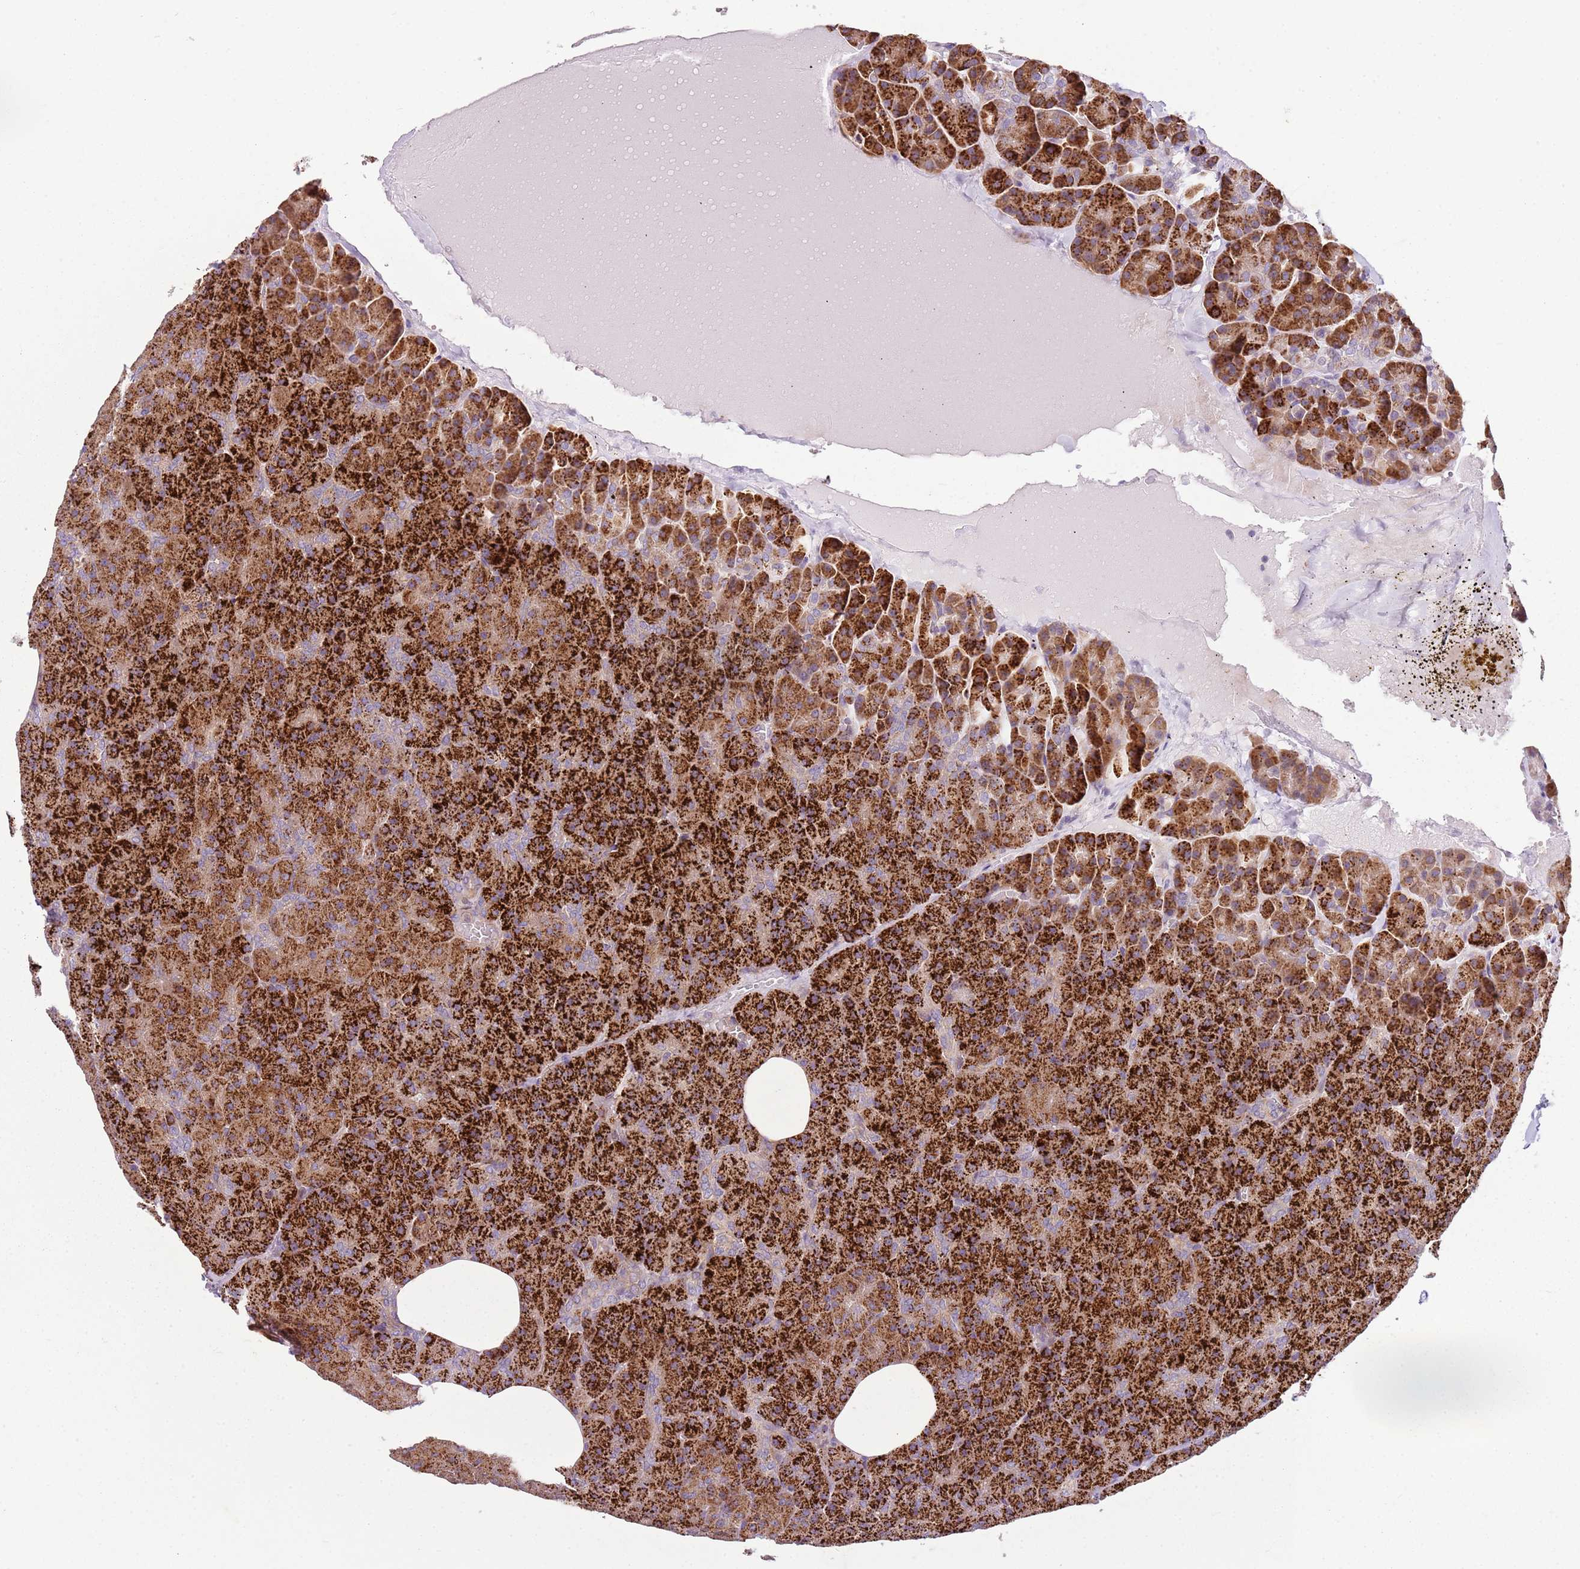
{"staining": {"intensity": "strong", "quantity": ">75%", "location": "cytoplasmic/membranous"}, "tissue": "pancreas", "cell_type": "Exocrine glandular cells", "image_type": "normal", "snomed": [{"axis": "morphology", "description": "Normal tissue, NOS"}, {"axis": "morphology", "description": "Carcinoid, malignant, NOS"}, {"axis": "topography", "description": "Pancreas"}], "caption": "An IHC image of normal tissue is shown. Protein staining in brown highlights strong cytoplasmic/membranous positivity in pancreas within exocrine glandular cells. The protein of interest is stained brown, and the nuclei are stained in blue (DAB IHC with brightfield microscopy, high magnification).", "gene": "PVRIG", "patient": {"sex": "female", "age": 35}}